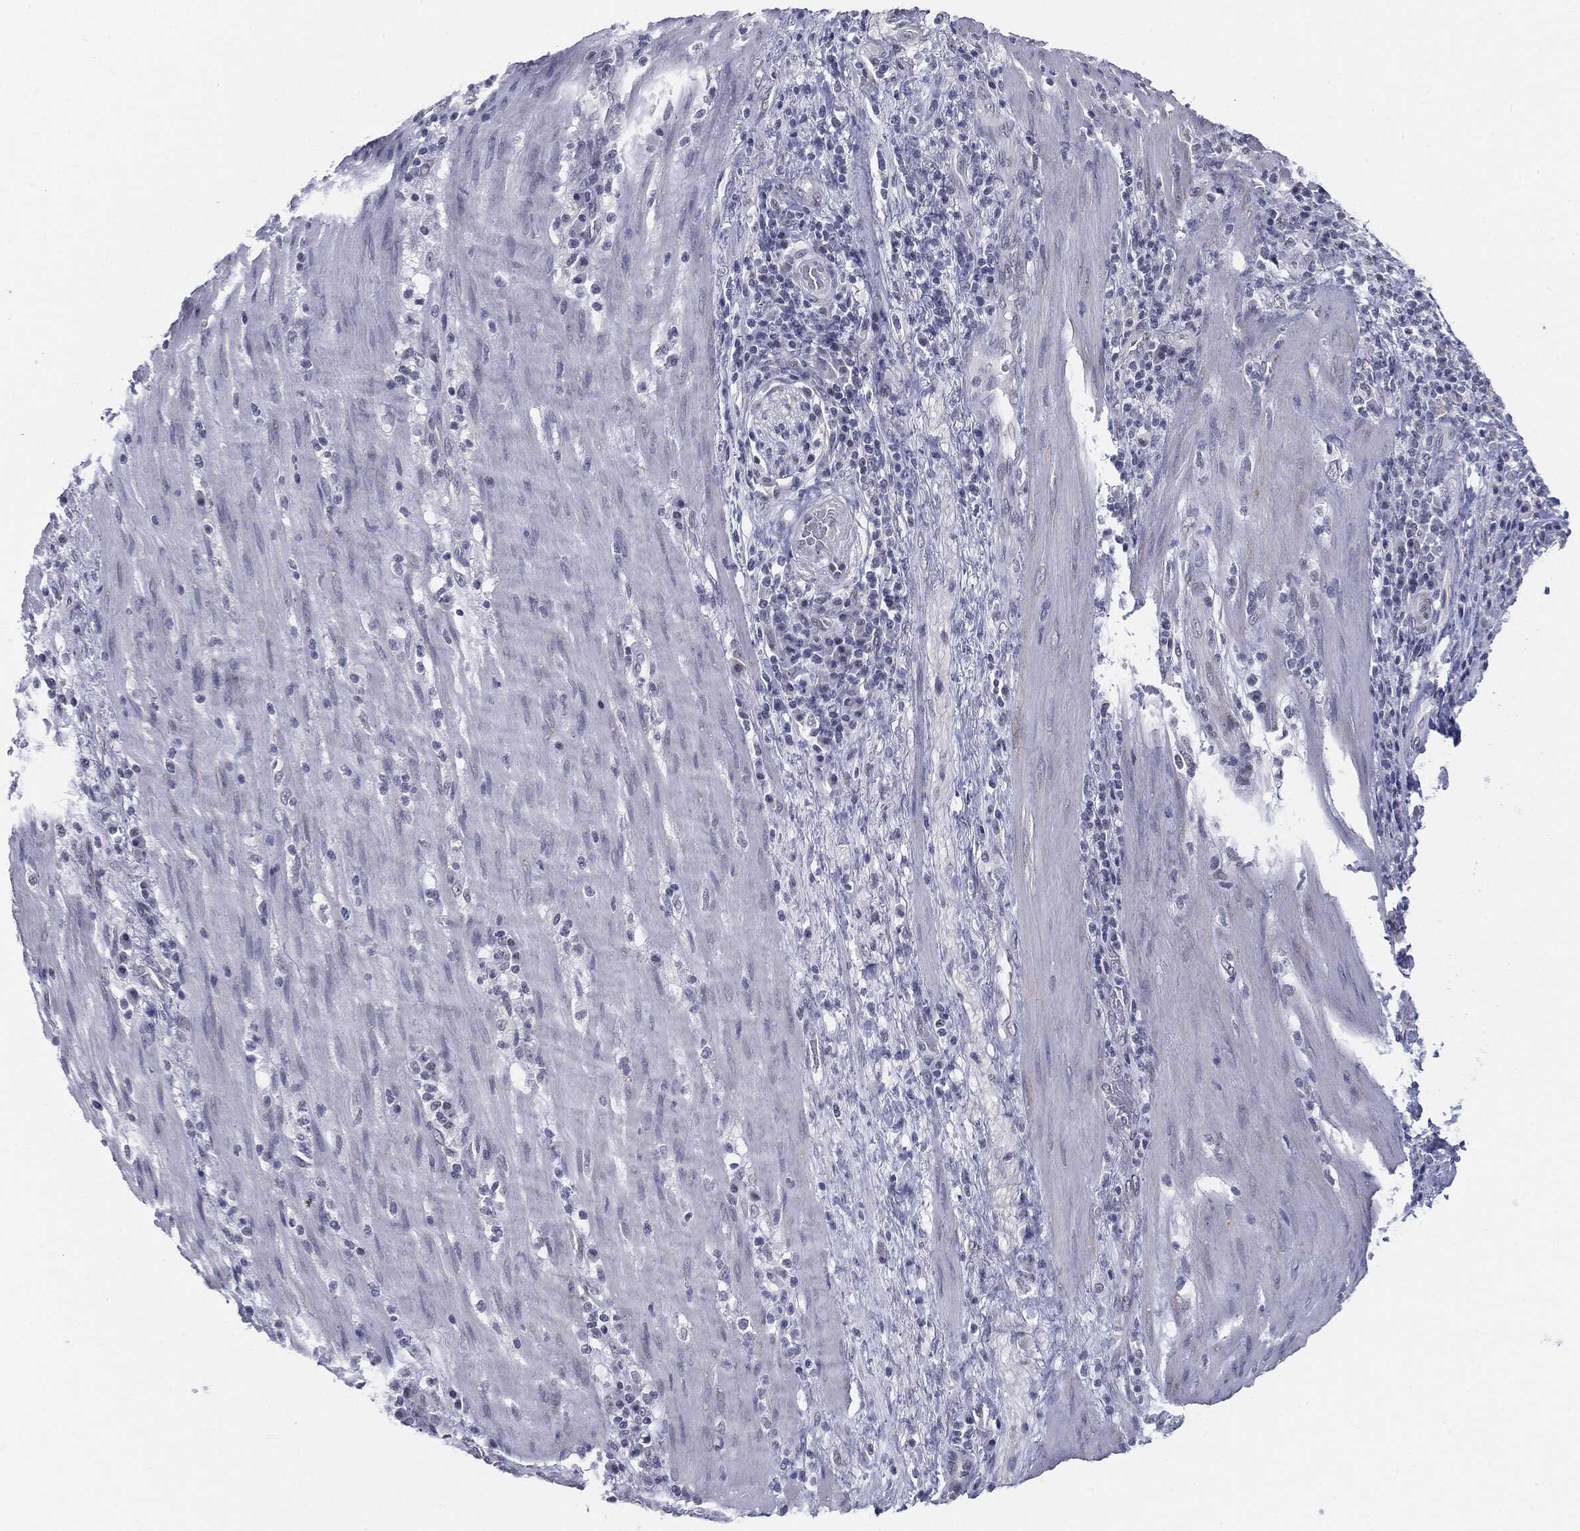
{"staining": {"intensity": "negative", "quantity": "none", "location": "none"}, "tissue": "stomach cancer", "cell_type": "Tumor cells", "image_type": "cancer", "snomed": [{"axis": "morphology", "description": "Adenocarcinoma, NOS"}, {"axis": "topography", "description": "Stomach"}], "caption": "Immunohistochemistry (IHC) histopathology image of human stomach cancer stained for a protein (brown), which exhibits no expression in tumor cells.", "gene": "SLC5A5", "patient": {"sex": "male", "age": 54}}